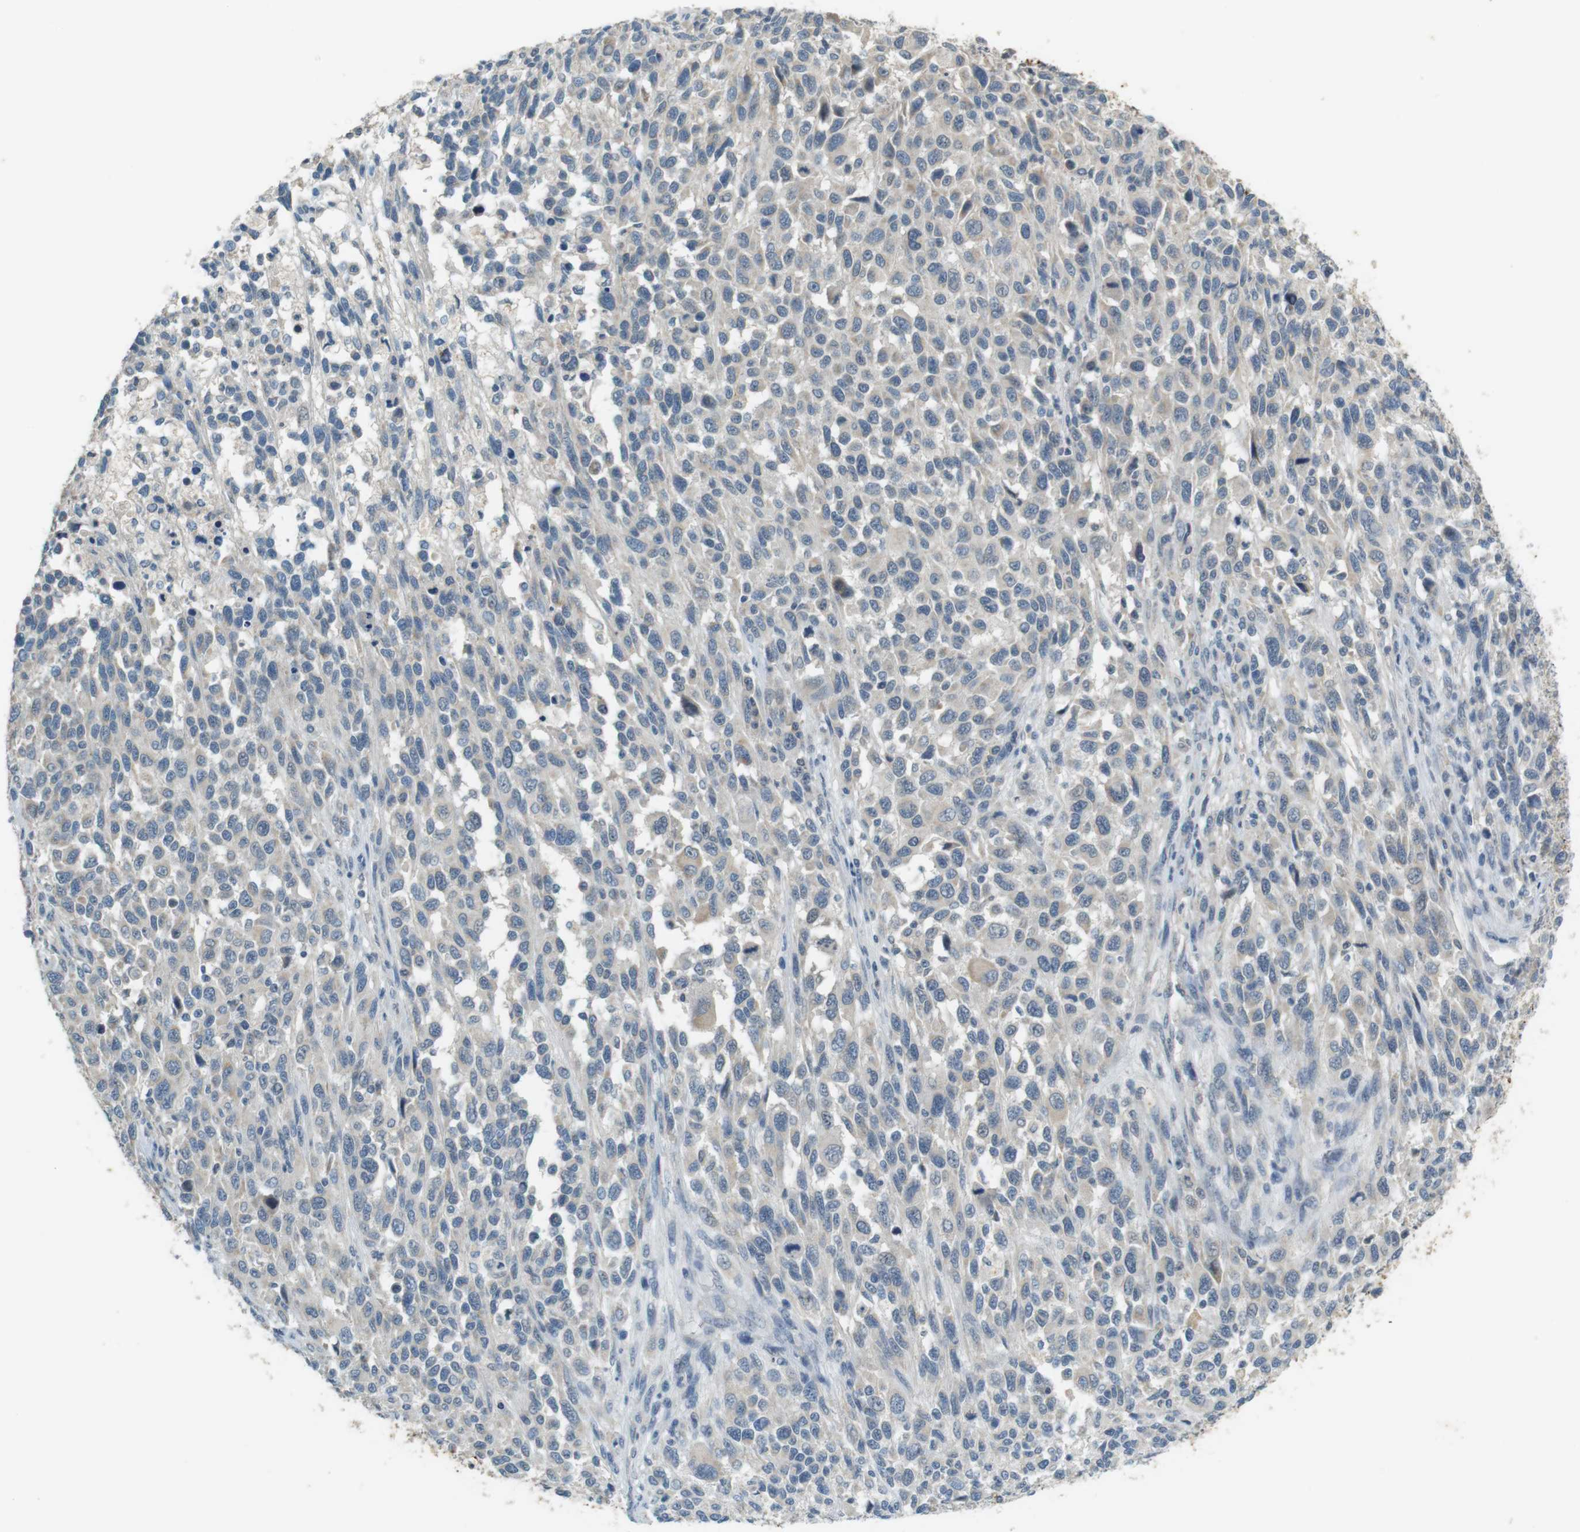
{"staining": {"intensity": "weak", "quantity": "<25%", "location": "cytoplasmic/membranous"}, "tissue": "melanoma", "cell_type": "Tumor cells", "image_type": "cancer", "snomed": [{"axis": "morphology", "description": "Malignant melanoma, Metastatic site"}, {"axis": "topography", "description": "Lymph node"}], "caption": "An image of human malignant melanoma (metastatic site) is negative for staining in tumor cells. The staining is performed using DAB (3,3'-diaminobenzidine) brown chromogen with nuclei counter-stained in using hematoxylin.", "gene": "MUC5B", "patient": {"sex": "male", "age": 61}}